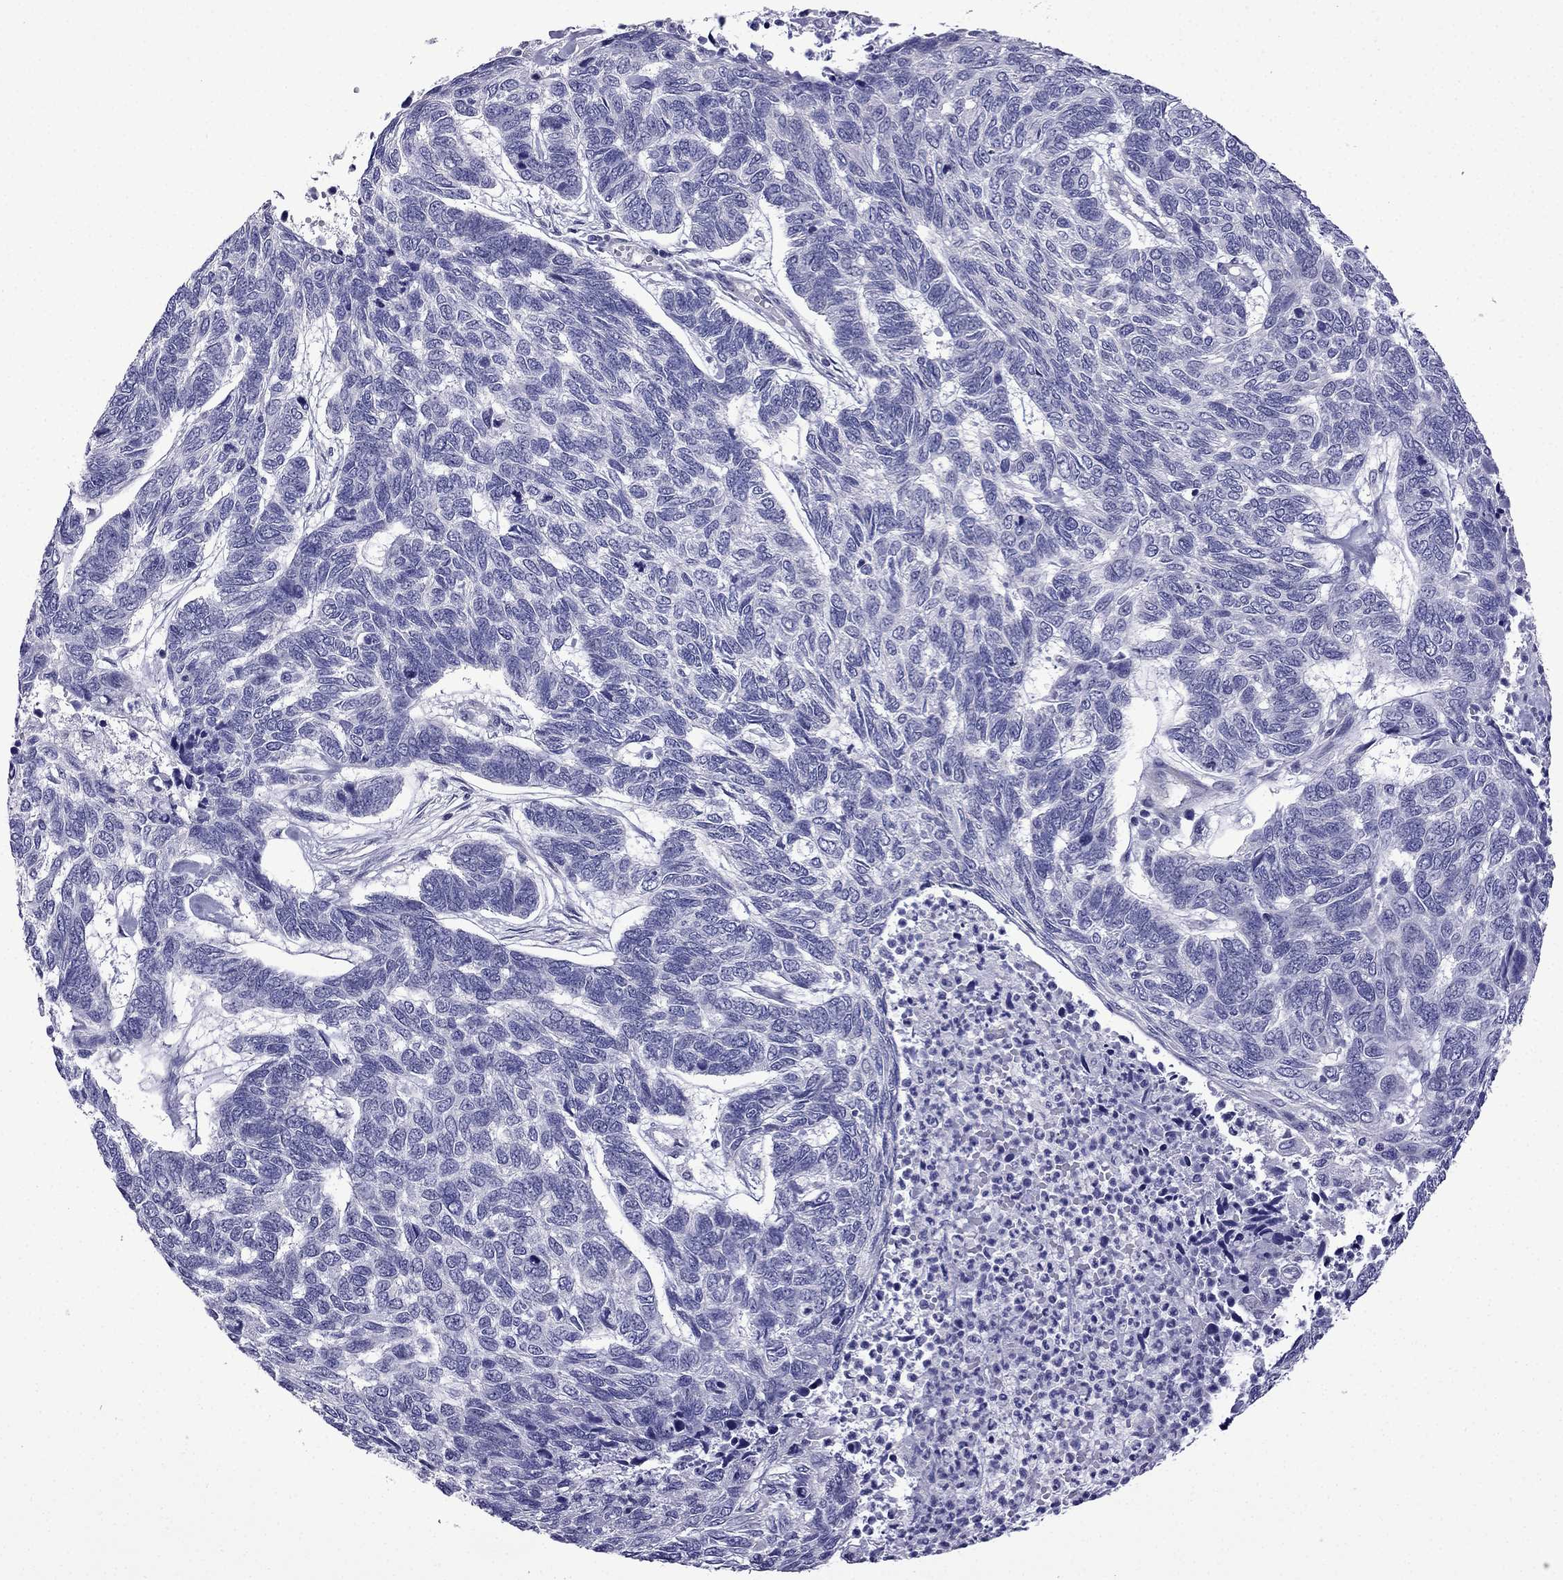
{"staining": {"intensity": "negative", "quantity": "none", "location": "none"}, "tissue": "skin cancer", "cell_type": "Tumor cells", "image_type": "cancer", "snomed": [{"axis": "morphology", "description": "Basal cell carcinoma"}, {"axis": "topography", "description": "Skin"}], "caption": "DAB (3,3'-diaminobenzidine) immunohistochemical staining of skin cancer reveals no significant positivity in tumor cells.", "gene": "POM121L12", "patient": {"sex": "female", "age": 65}}